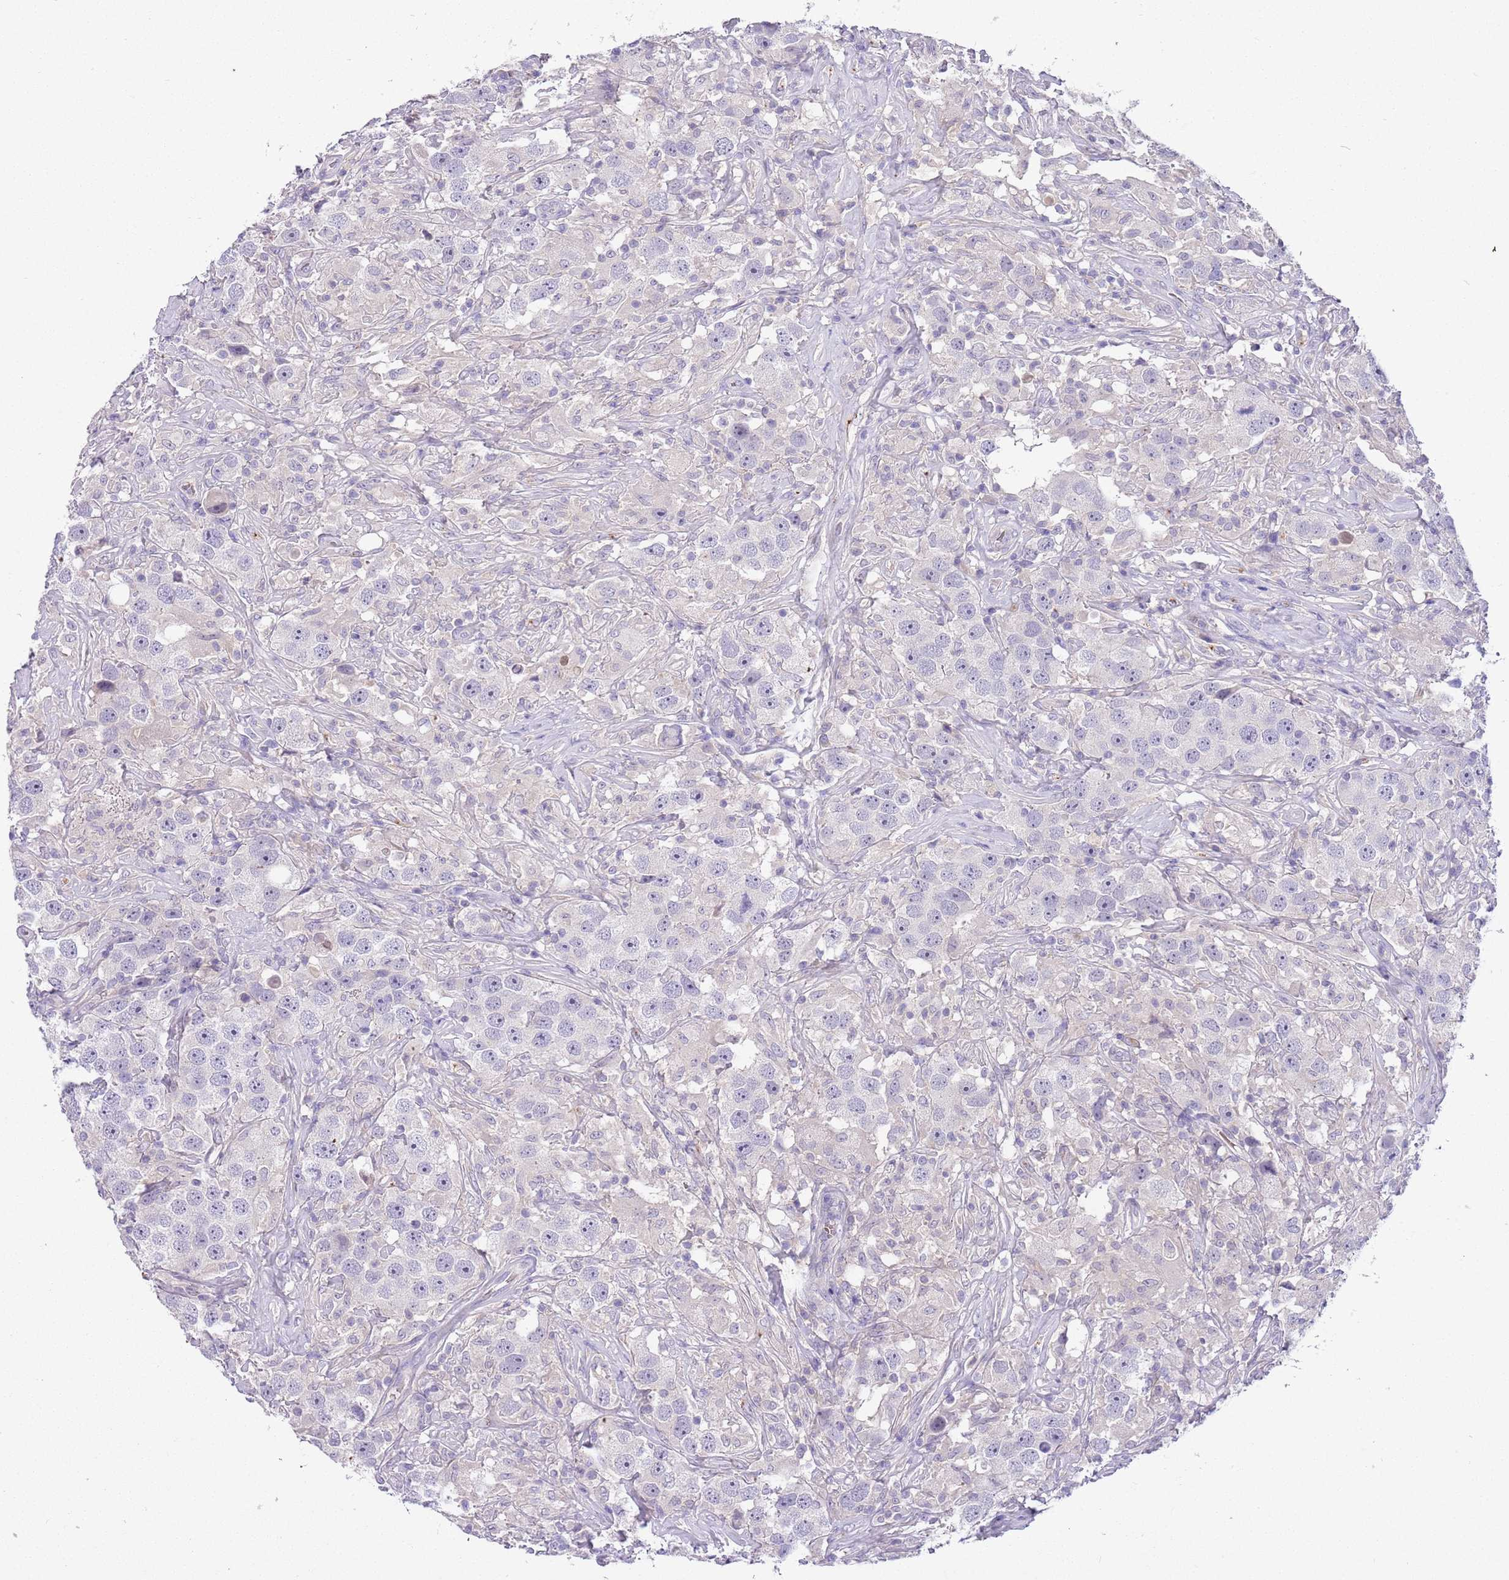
{"staining": {"intensity": "negative", "quantity": "none", "location": "none"}, "tissue": "testis cancer", "cell_type": "Tumor cells", "image_type": "cancer", "snomed": [{"axis": "morphology", "description": "Seminoma, NOS"}, {"axis": "topography", "description": "Testis"}], "caption": "Seminoma (testis) stained for a protein using immunohistochemistry shows no positivity tumor cells.", "gene": "CFAP73", "patient": {"sex": "male", "age": 49}}